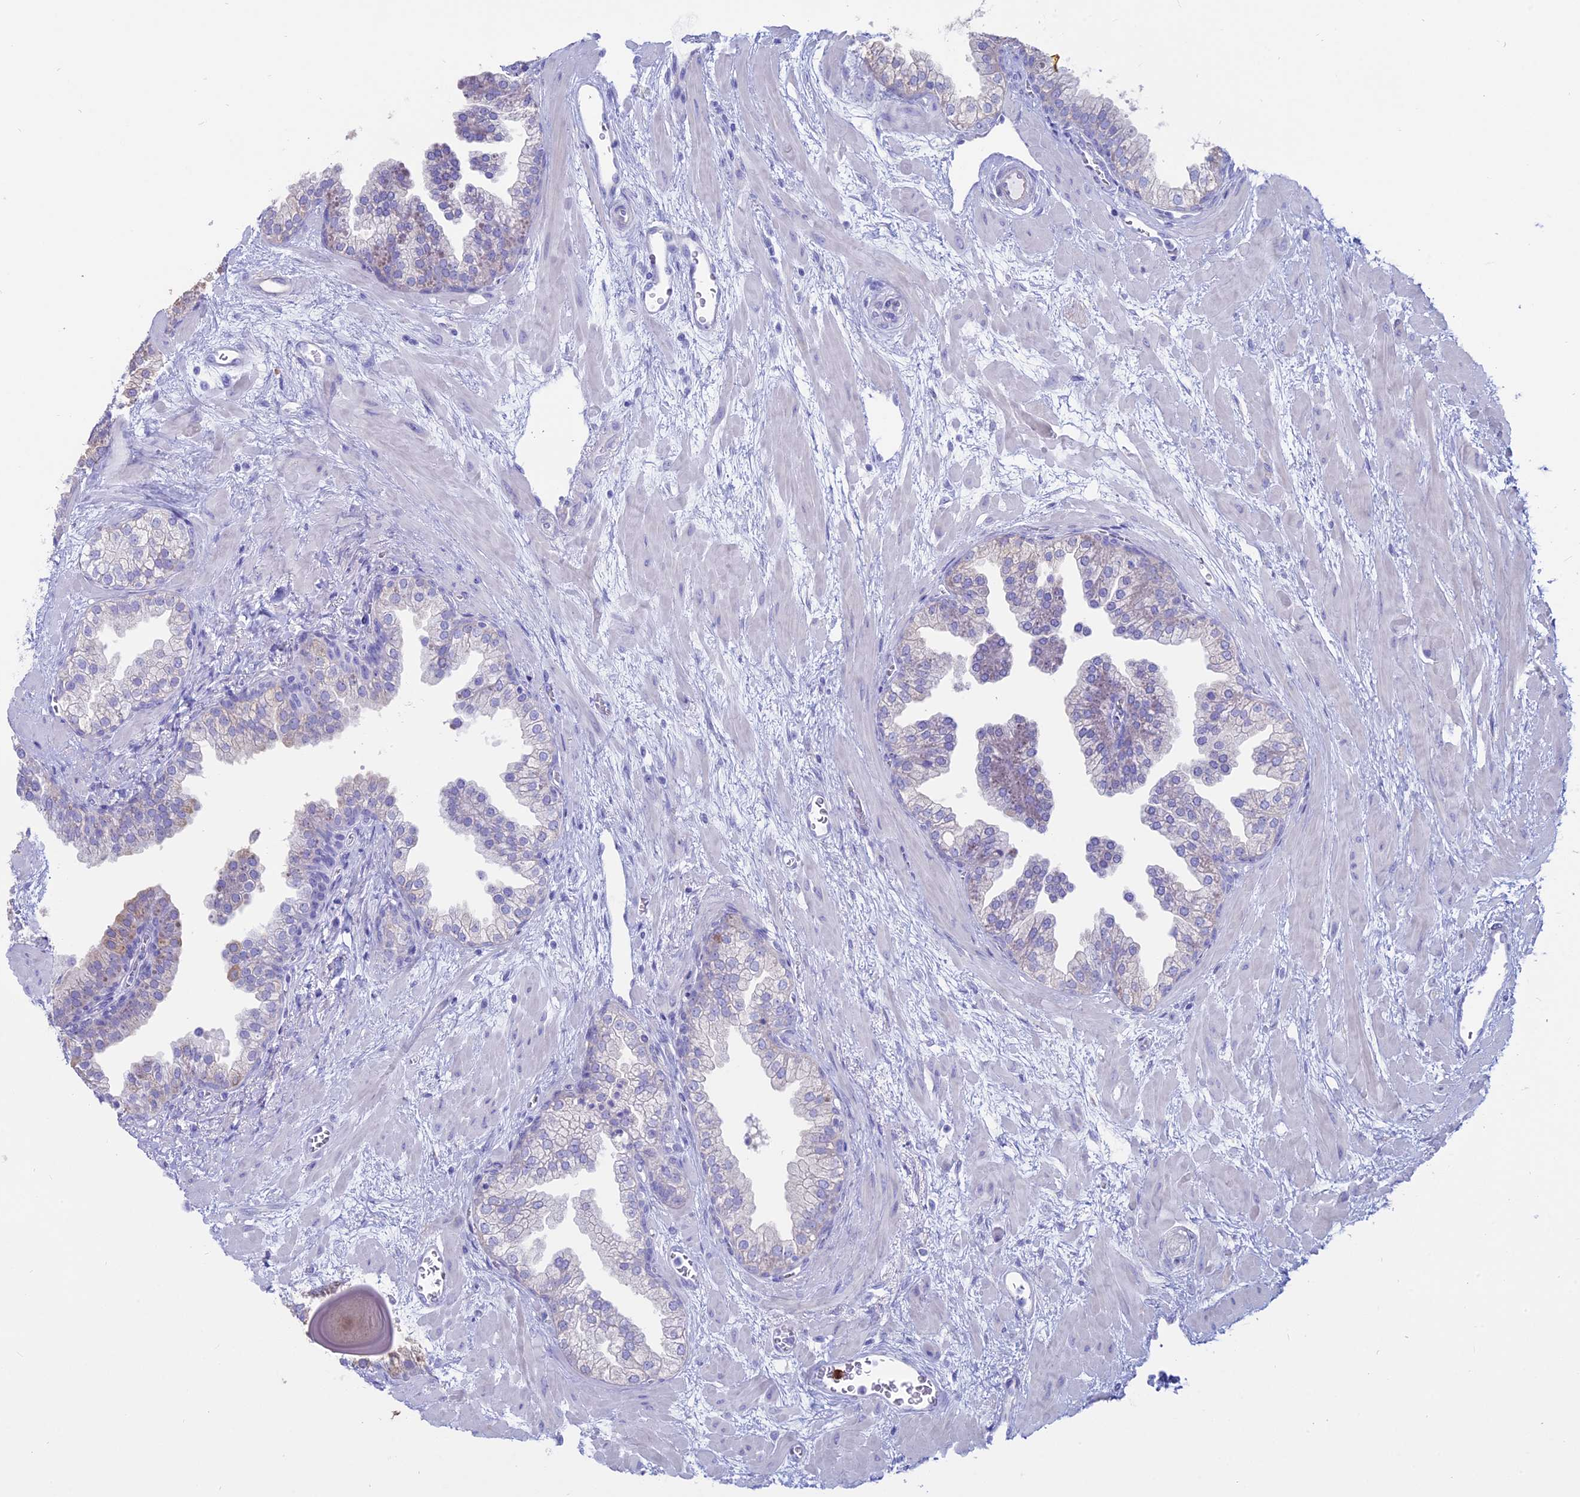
{"staining": {"intensity": "negative", "quantity": "none", "location": "none"}, "tissue": "prostate", "cell_type": "Glandular cells", "image_type": "normal", "snomed": [{"axis": "morphology", "description": "Normal tissue, NOS"}, {"axis": "topography", "description": "Prostate"}], "caption": "Glandular cells are negative for brown protein staining in normal prostate. (IHC, brightfield microscopy, high magnification).", "gene": "OR2AE1", "patient": {"sex": "male", "age": 48}}